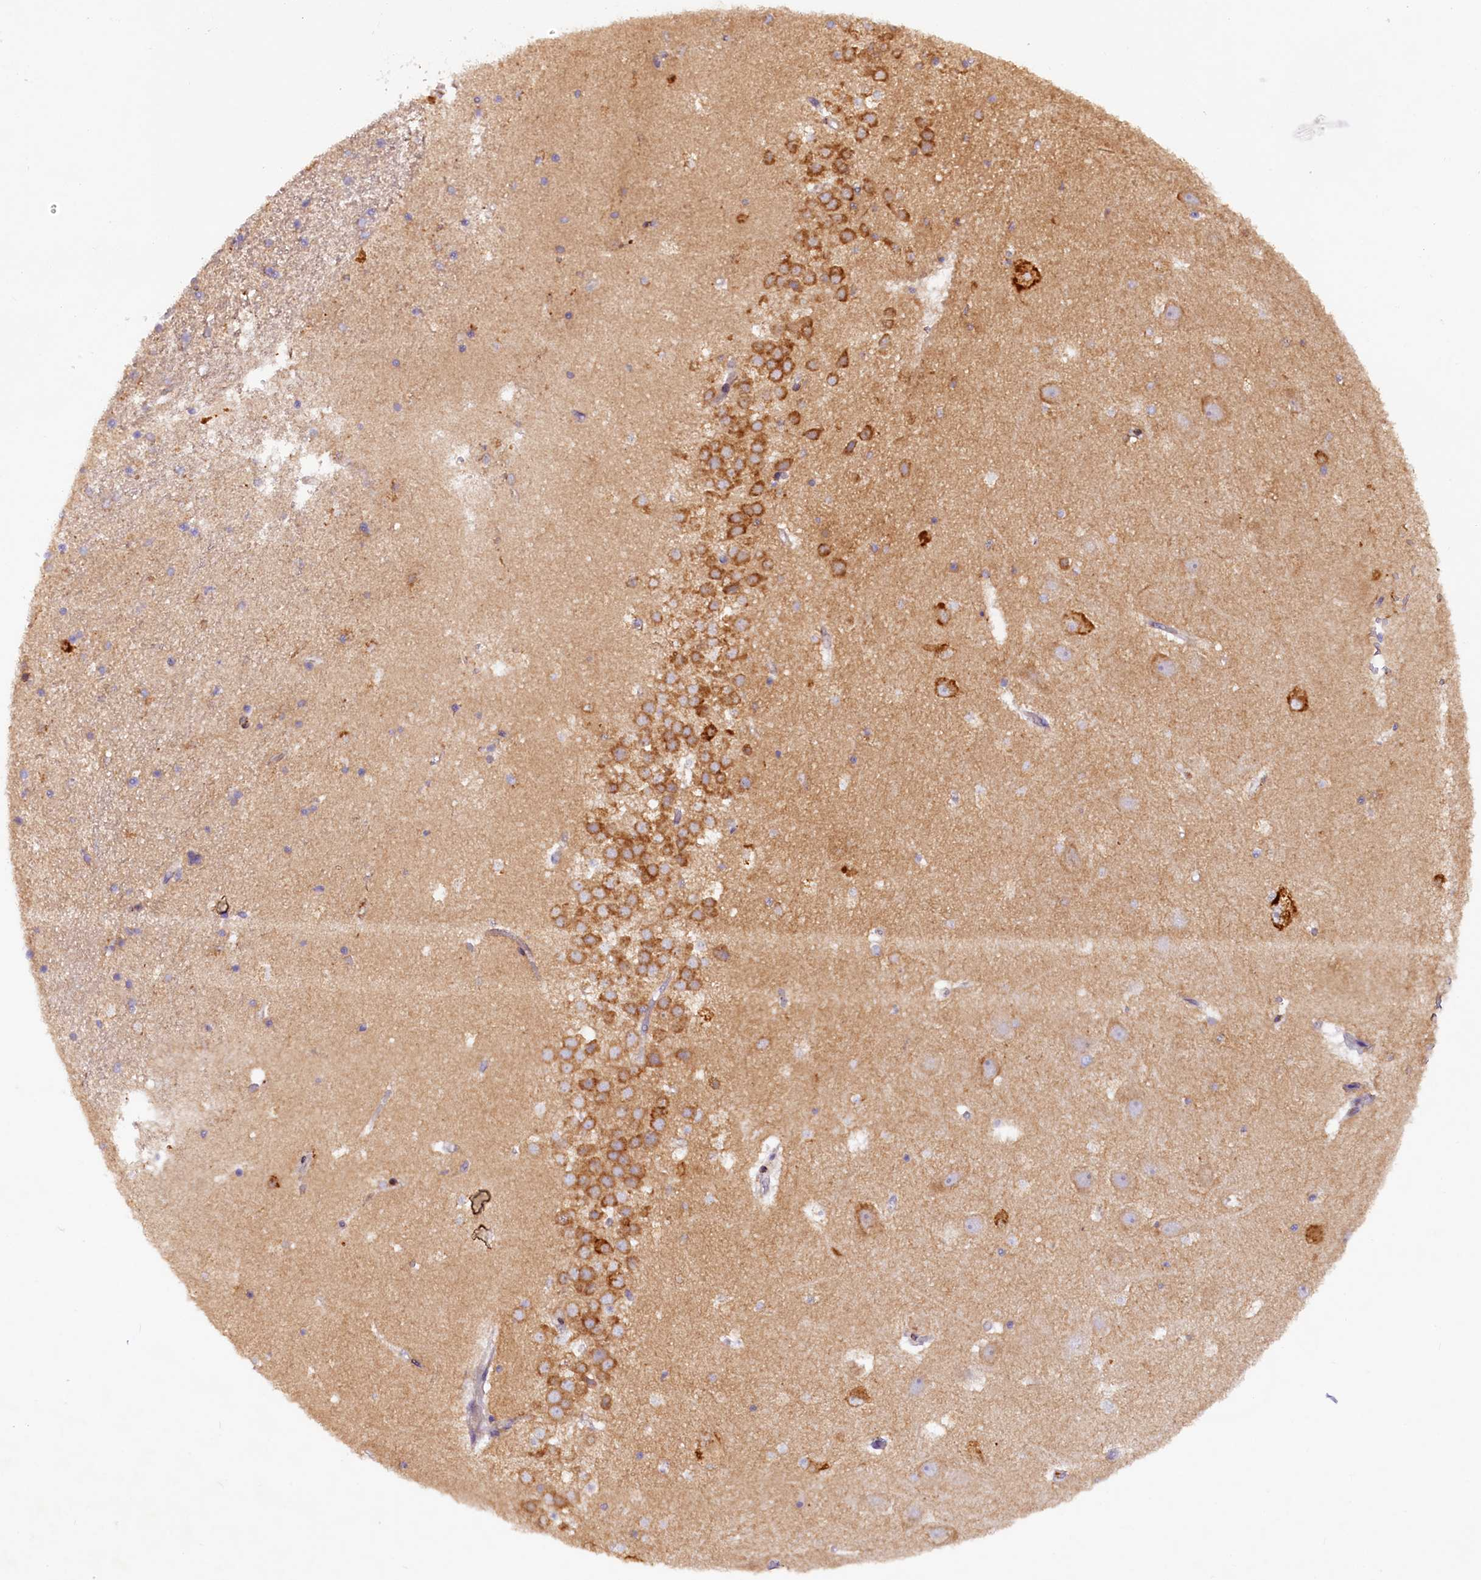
{"staining": {"intensity": "weak", "quantity": "<25%", "location": "cytoplasmic/membranous"}, "tissue": "hippocampus", "cell_type": "Glial cells", "image_type": "normal", "snomed": [{"axis": "morphology", "description": "Normal tissue, NOS"}, {"axis": "topography", "description": "Hippocampus"}], "caption": "Protein analysis of benign hippocampus displays no significant expression in glial cells. The staining is performed using DAB (3,3'-diaminobenzidine) brown chromogen with nuclei counter-stained in using hematoxylin.", "gene": "SSC5D", "patient": {"sex": "female", "age": 52}}